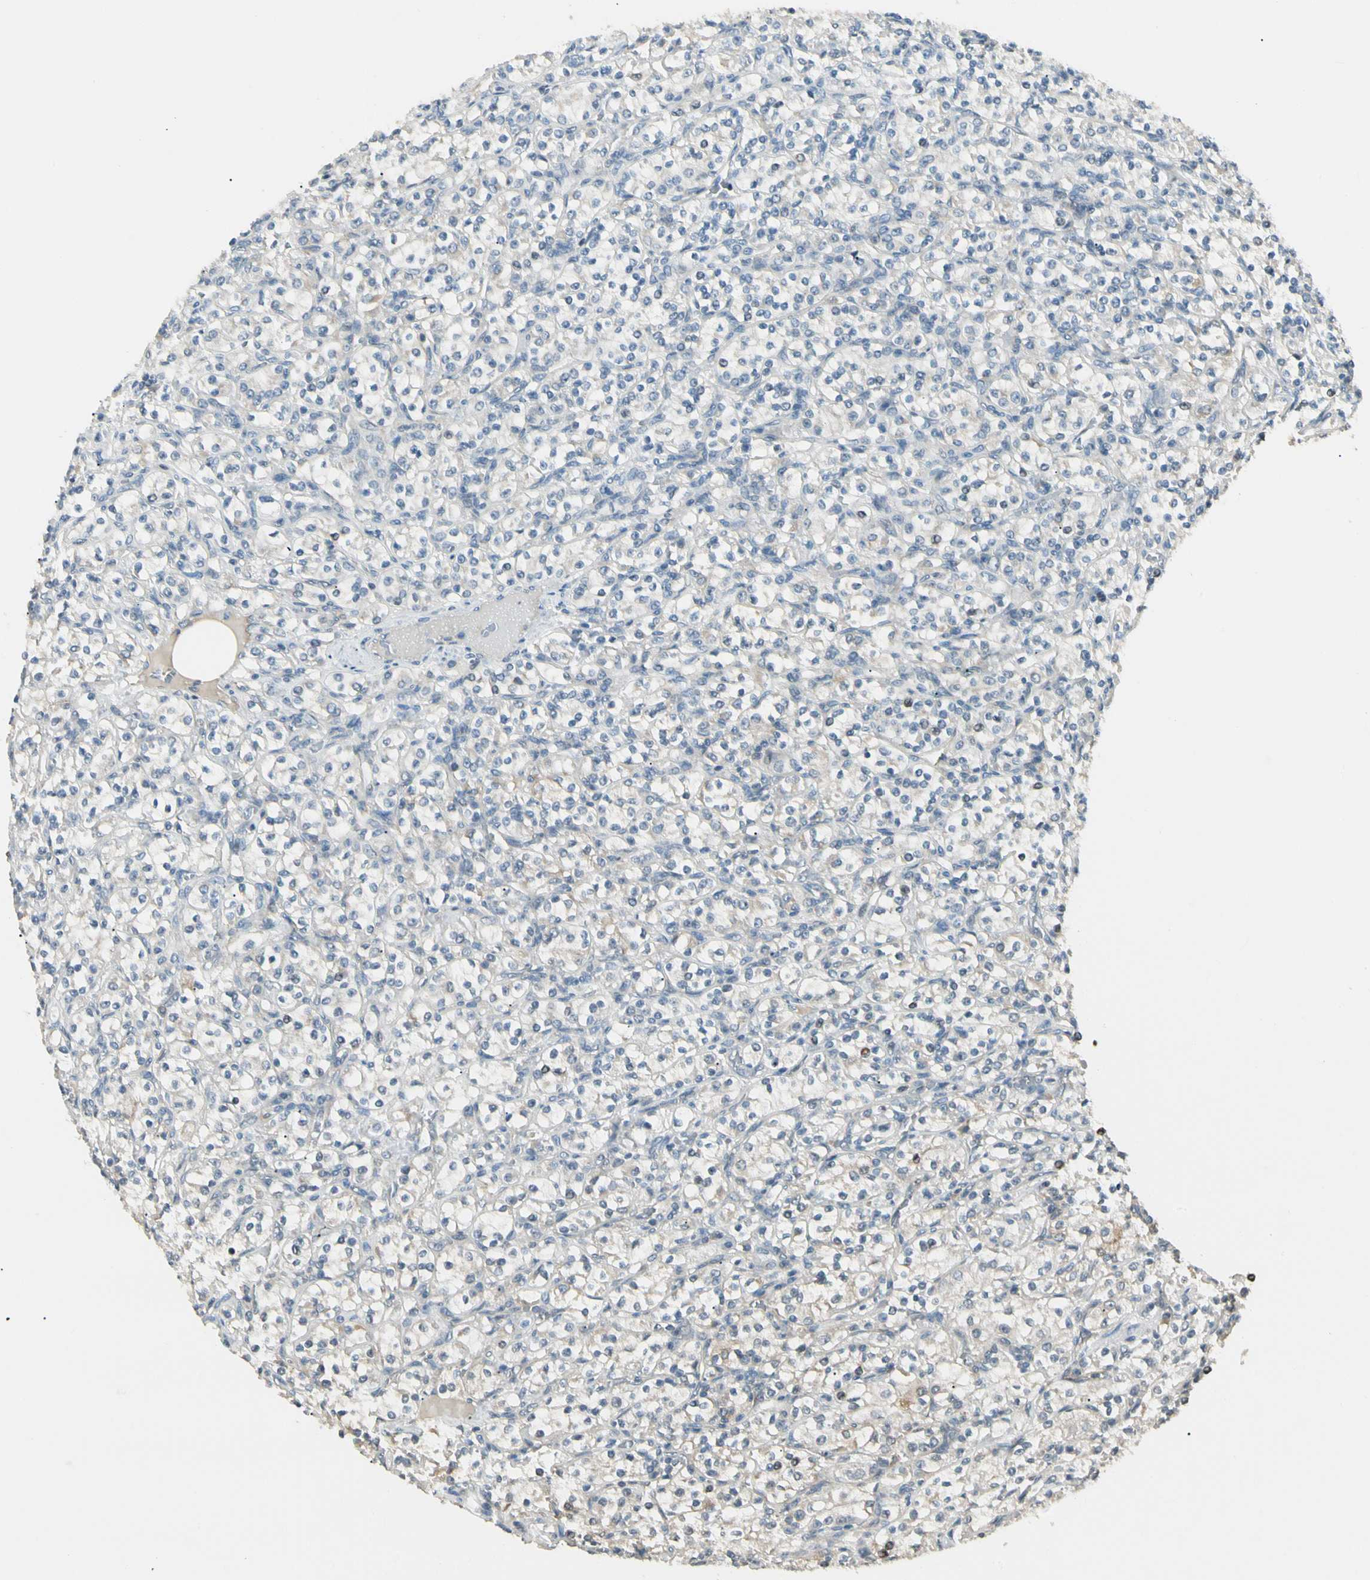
{"staining": {"intensity": "negative", "quantity": "none", "location": "none"}, "tissue": "renal cancer", "cell_type": "Tumor cells", "image_type": "cancer", "snomed": [{"axis": "morphology", "description": "Adenocarcinoma, NOS"}, {"axis": "topography", "description": "Kidney"}], "caption": "This is a image of IHC staining of renal adenocarcinoma, which shows no expression in tumor cells.", "gene": "P3H2", "patient": {"sex": "male", "age": 77}}